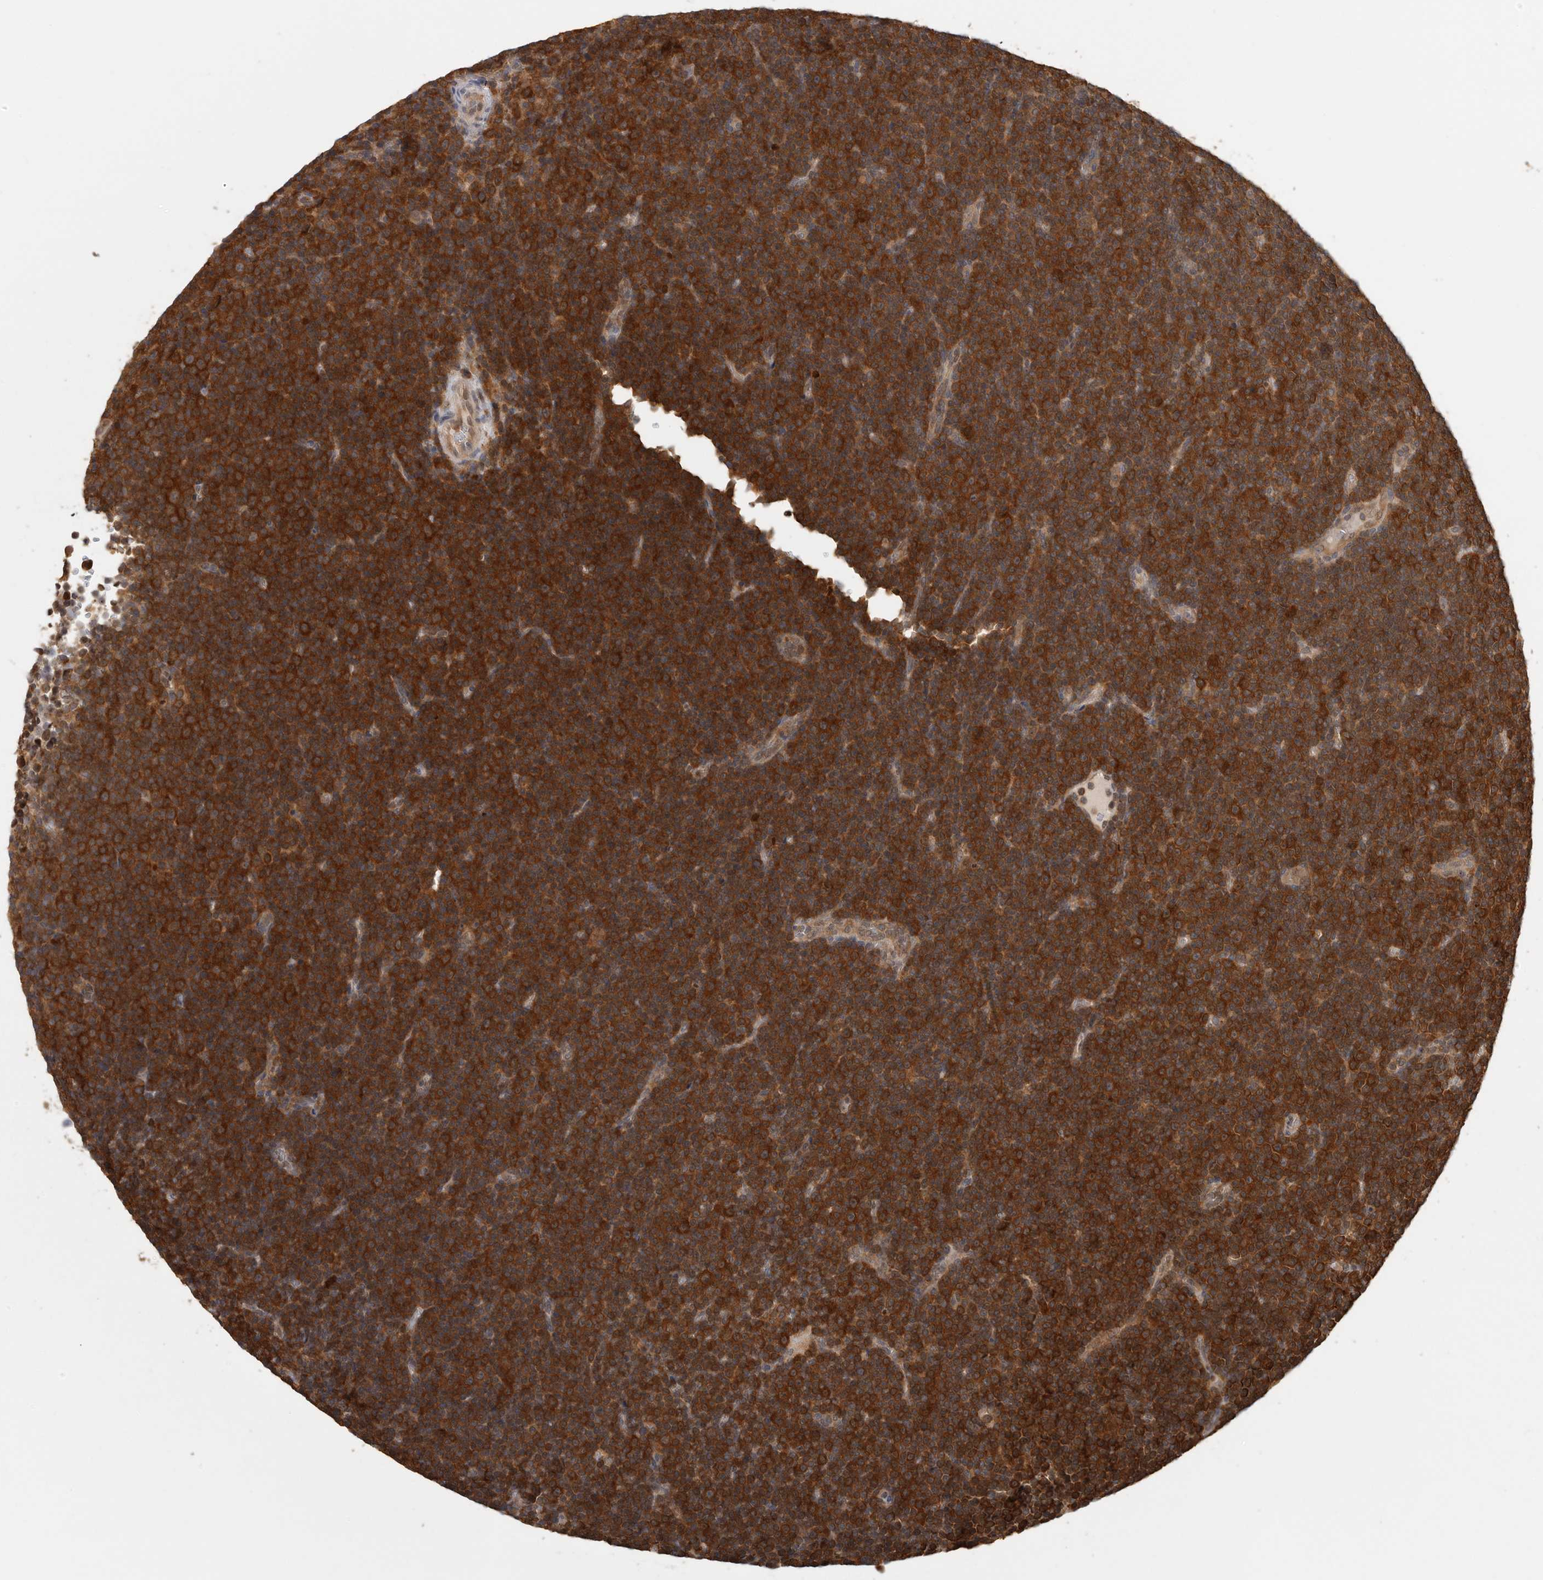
{"staining": {"intensity": "strong", "quantity": ">75%", "location": "cytoplasmic/membranous"}, "tissue": "lymphoma", "cell_type": "Tumor cells", "image_type": "cancer", "snomed": [{"axis": "morphology", "description": "Malignant lymphoma, non-Hodgkin's type, Low grade"}, {"axis": "topography", "description": "Lymph node"}], "caption": "Low-grade malignant lymphoma, non-Hodgkin's type was stained to show a protein in brown. There is high levels of strong cytoplasmic/membranous expression in about >75% of tumor cells.", "gene": "CCT8", "patient": {"sex": "female", "age": 67}}